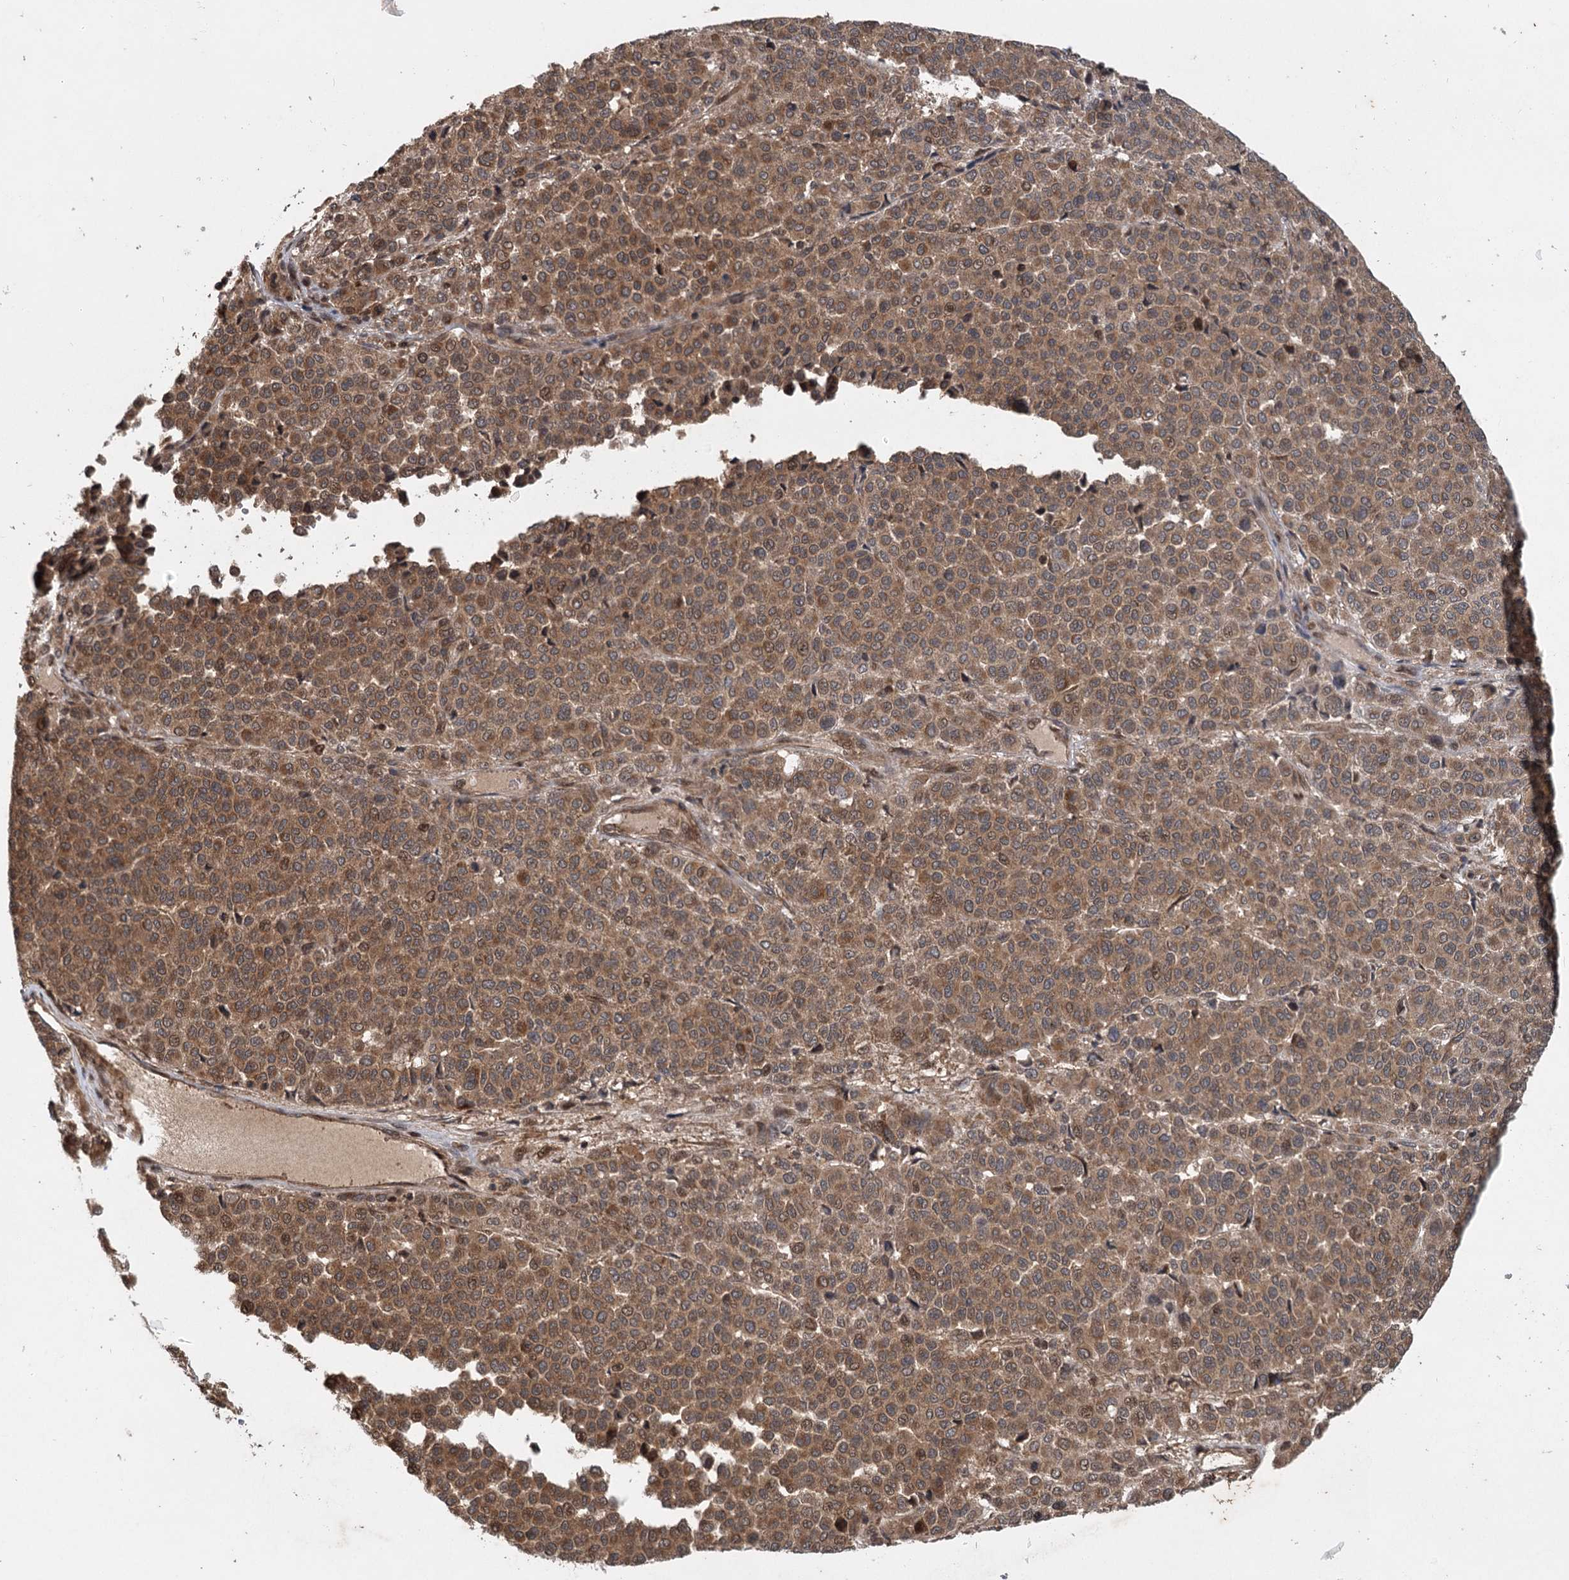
{"staining": {"intensity": "moderate", "quantity": ">75%", "location": "cytoplasmic/membranous"}, "tissue": "melanoma", "cell_type": "Tumor cells", "image_type": "cancer", "snomed": [{"axis": "morphology", "description": "Malignant melanoma, Metastatic site"}, {"axis": "topography", "description": "Pancreas"}], "caption": "Immunohistochemical staining of human malignant melanoma (metastatic site) demonstrates moderate cytoplasmic/membranous protein positivity in approximately >75% of tumor cells.", "gene": "INSIG2", "patient": {"sex": "female", "age": 30}}